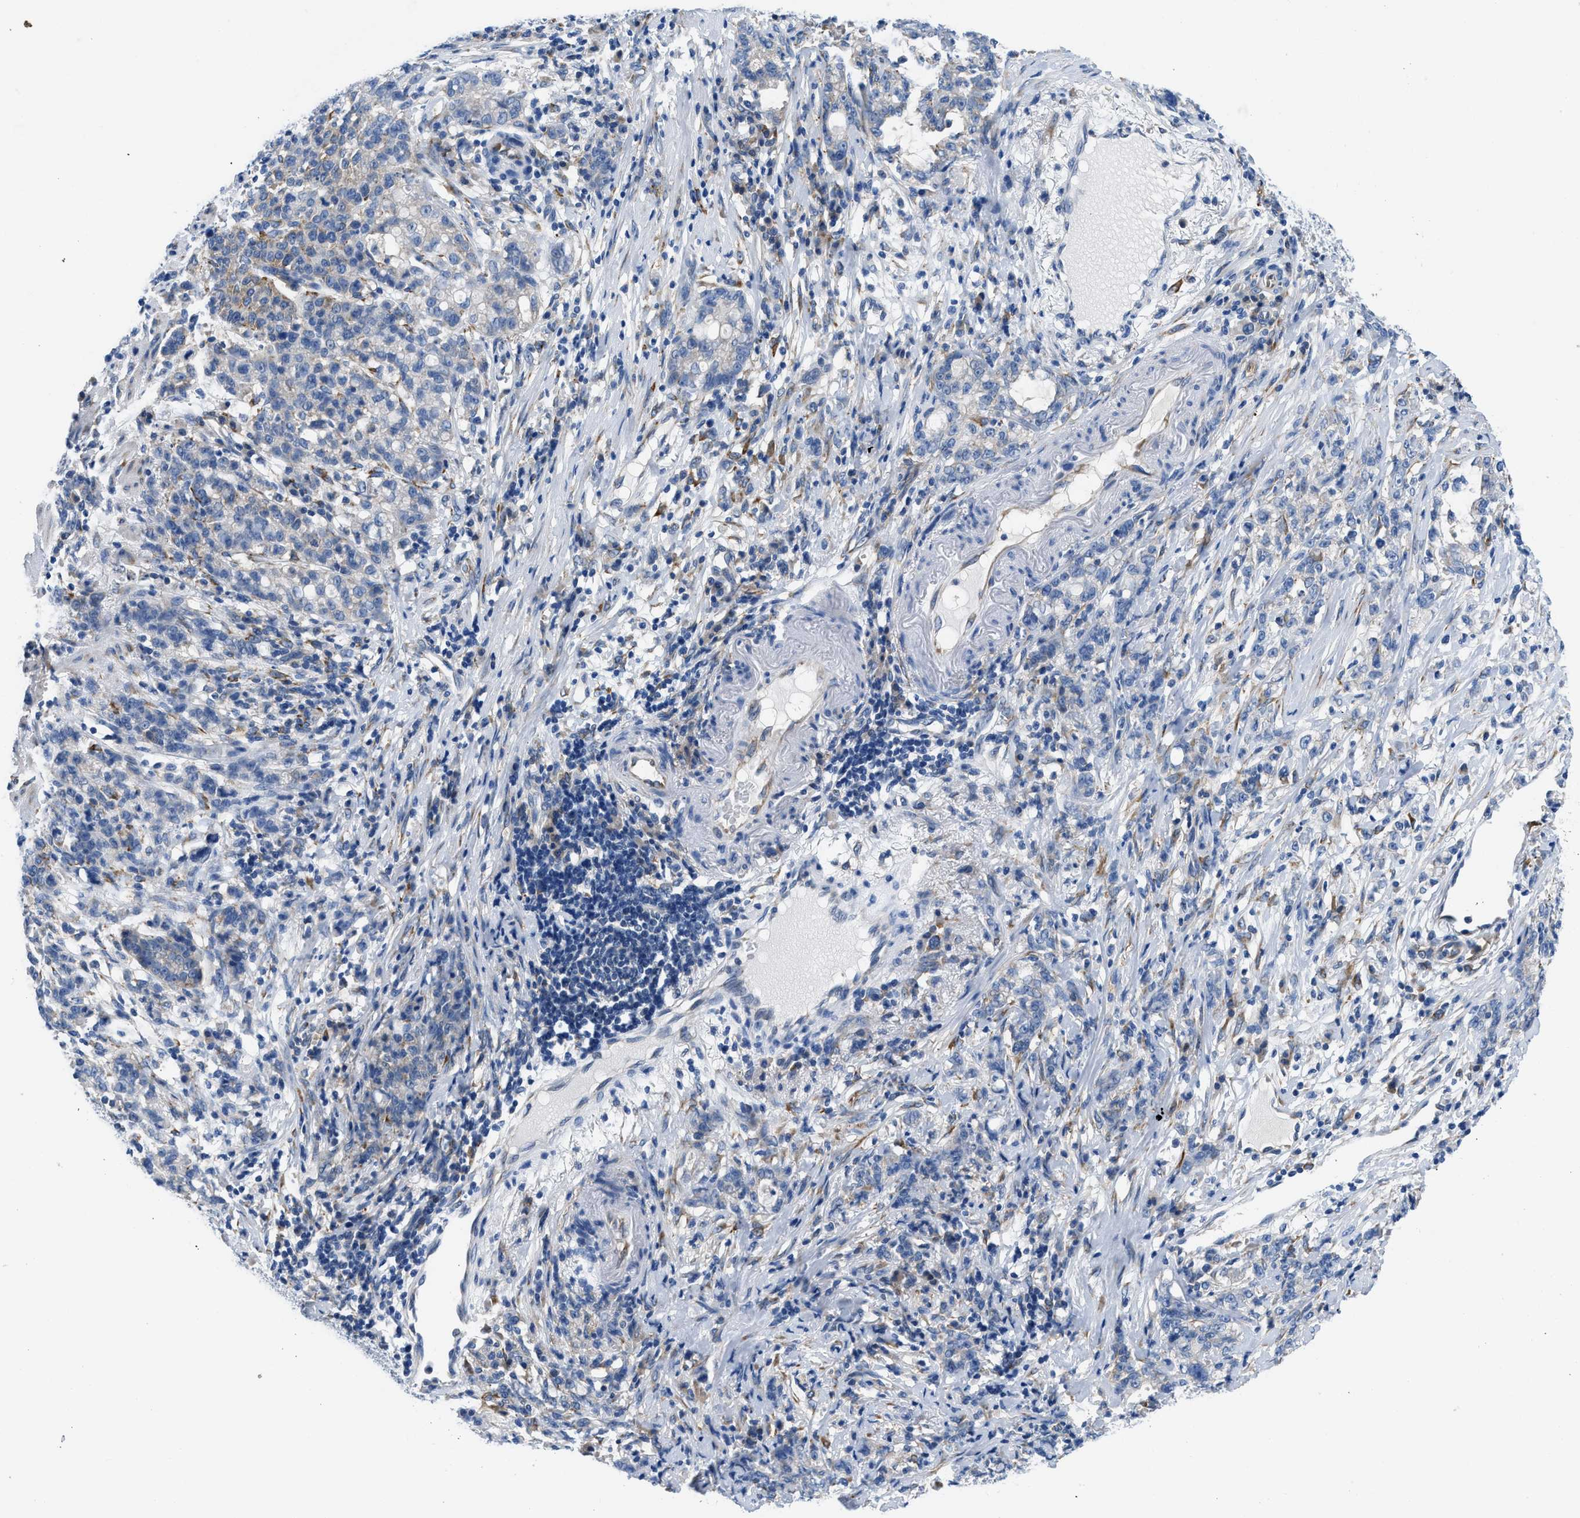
{"staining": {"intensity": "weak", "quantity": "<25%", "location": "cytoplasmic/membranous"}, "tissue": "stomach cancer", "cell_type": "Tumor cells", "image_type": "cancer", "snomed": [{"axis": "morphology", "description": "Adenocarcinoma, NOS"}, {"axis": "topography", "description": "Stomach, lower"}], "caption": "This photomicrograph is of stomach cancer (adenocarcinoma) stained with immunohistochemistry (IHC) to label a protein in brown with the nuclei are counter-stained blue. There is no positivity in tumor cells. (DAB (3,3'-diaminobenzidine) immunohistochemistry with hematoxylin counter stain).", "gene": "BNC2", "patient": {"sex": "male", "age": 88}}